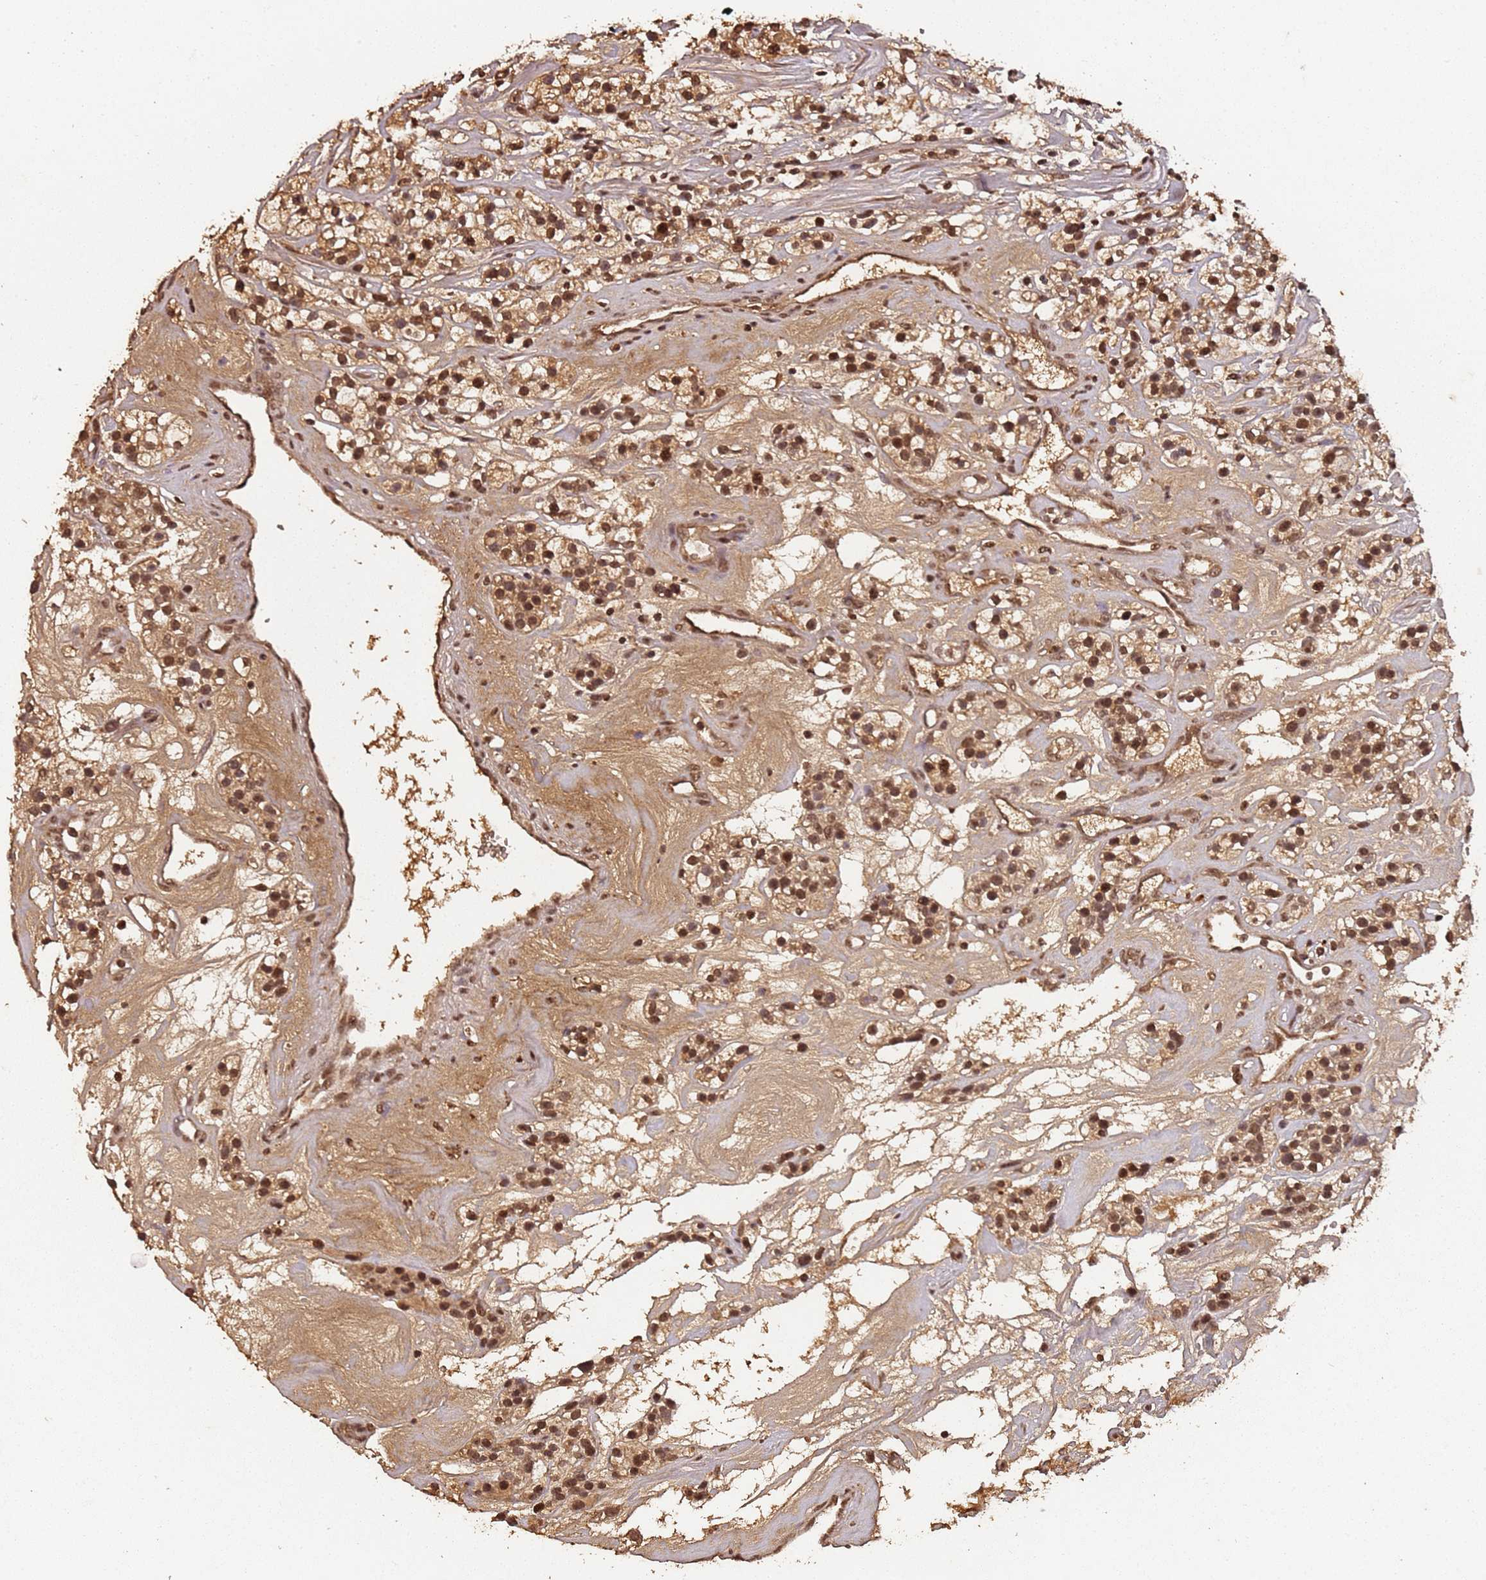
{"staining": {"intensity": "strong", "quantity": ">75%", "location": "nuclear"}, "tissue": "renal cancer", "cell_type": "Tumor cells", "image_type": "cancer", "snomed": [{"axis": "morphology", "description": "Adenocarcinoma, NOS"}, {"axis": "topography", "description": "Kidney"}], "caption": "Protein positivity by immunohistochemistry (IHC) exhibits strong nuclear staining in approximately >75% of tumor cells in renal cancer (adenocarcinoma). Nuclei are stained in blue.", "gene": "COL1A2", "patient": {"sex": "female", "age": 57}}